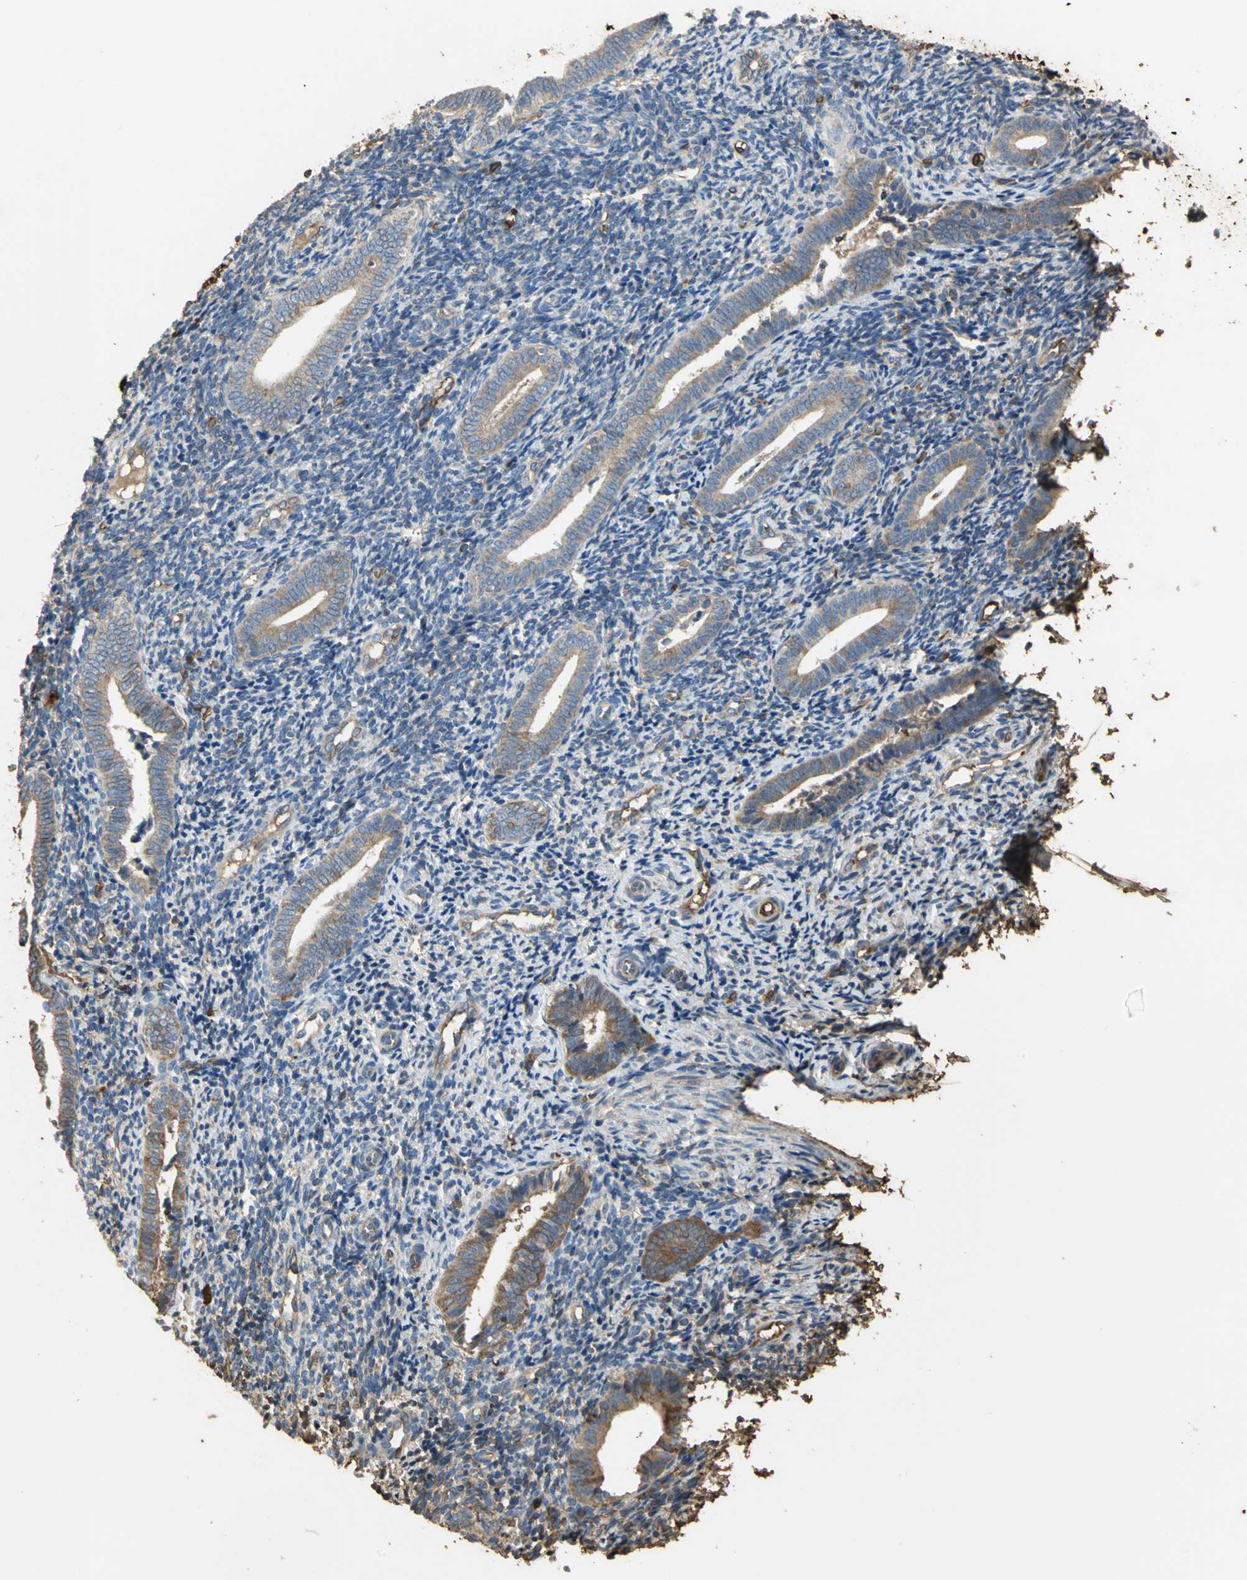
{"staining": {"intensity": "moderate", "quantity": "<25%", "location": "cytoplasmic/membranous"}, "tissue": "endometrium", "cell_type": "Cells in endometrial stroma", "image_type": "normal", "snomed": [{"axis": "morphology", "description": "Normal tissue, NOS"}, {"axis": "topography", "description": "Uterus"}, {"axis": "topography", "description": "Endometrium"}], "caption": "IHC micrograph of unremarkable endometrium: human endometrium stained using IHC shows low levels of moderate protein expression localized specifically in the cytoplasmic/membranous of cells in endometrial stroma, appearing as a cytoplasmic/membranous brown color.", "gene": "TREM1", "patient": {"sex": "female", "age": 33}}